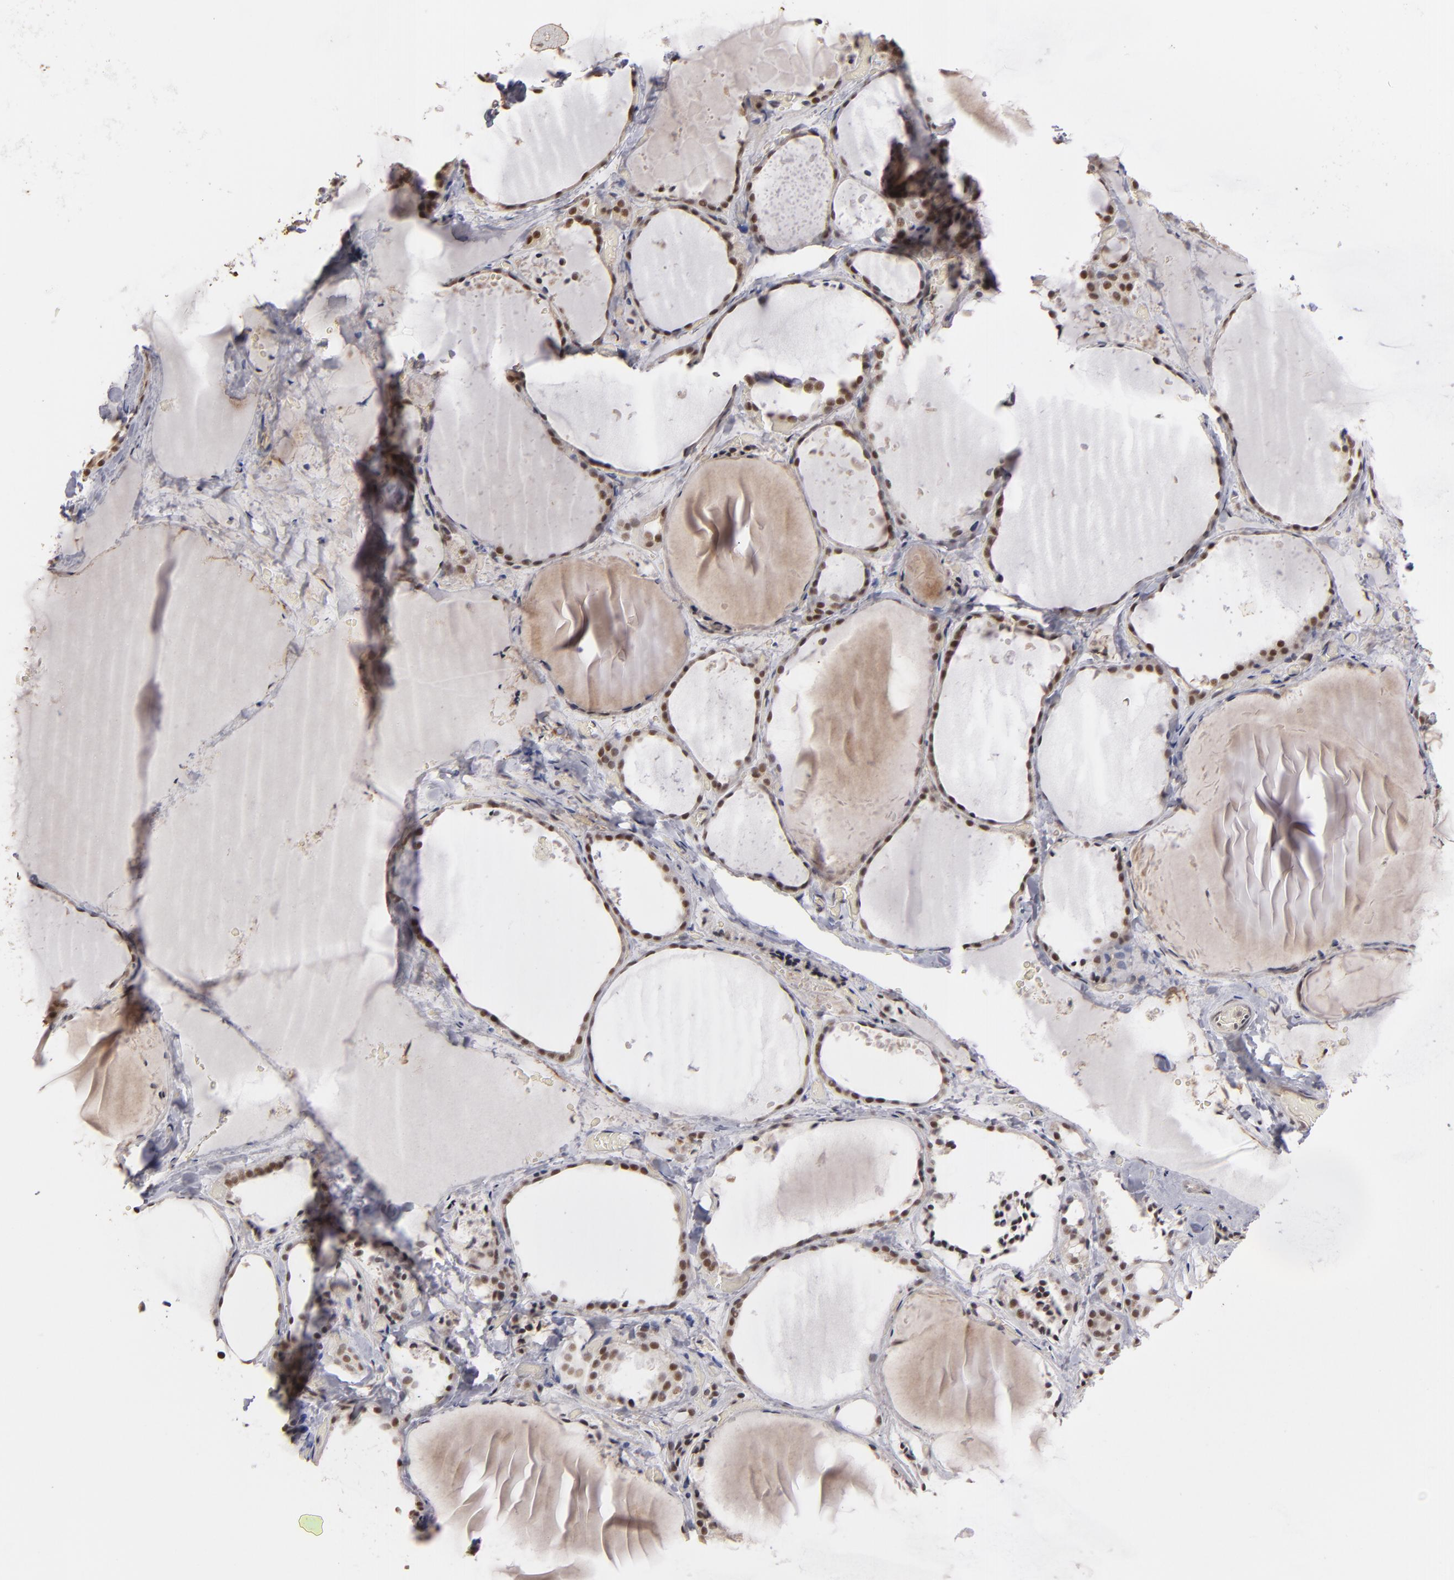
{"staining": {"intensity": "strong", "quantity": ">75%", "location": "cytoplasmic/membranous,nuclear"}, "tissue": "thyroid gland", "cell_type": "Glandular cells", "image_type": "normal", "snomed": [{"axis": "morphology", "description": "Normal tissue, NOS"}, {"axis": "topography", "description": "Thyroid gland"}], "caption": "Thyroid gland stained with DAB immunohistochemistry exhibits high levels of strong cytoplasmic/membranous,nuclear expression in approximately >75% of glandular cells.", "gene": "ZNF75A", "patient": {"sex": "female", "age": 22}}